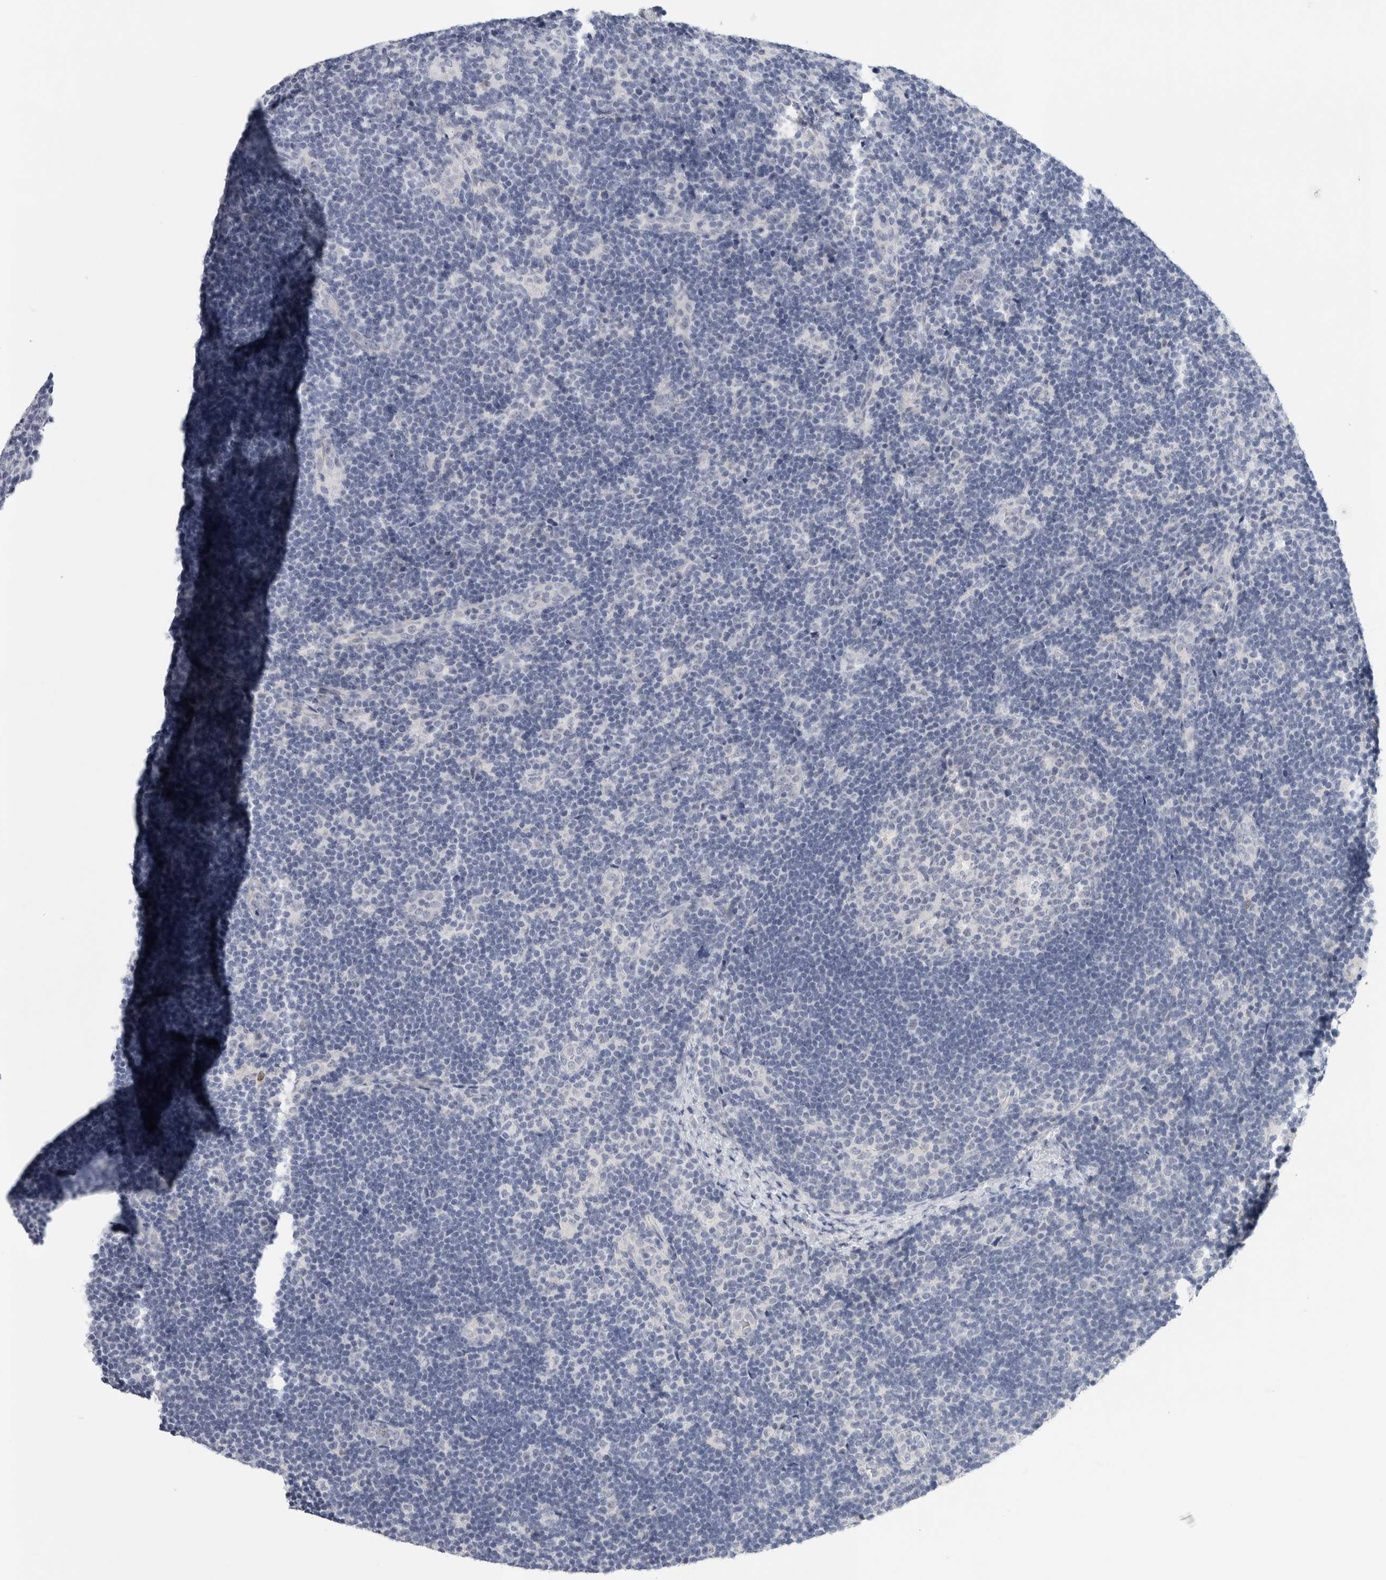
{"staining": {"intensity": "negative", "quantity": "none", "location": "none"}, "tissue": "lymph node", "cell_type": "Germinal center cells", "image_type": "normal", "snomed": [{"axis": "morphology", "description": "Normal tissue, NOS"}, {"axis": "topography", "description": "Lymph node"}], "caption": "Image shows no significant protein expression in germinal center cells of unremarkable lymph node.", "gene": "TONSL", "patient": {"sex": "female", "age": 22}}